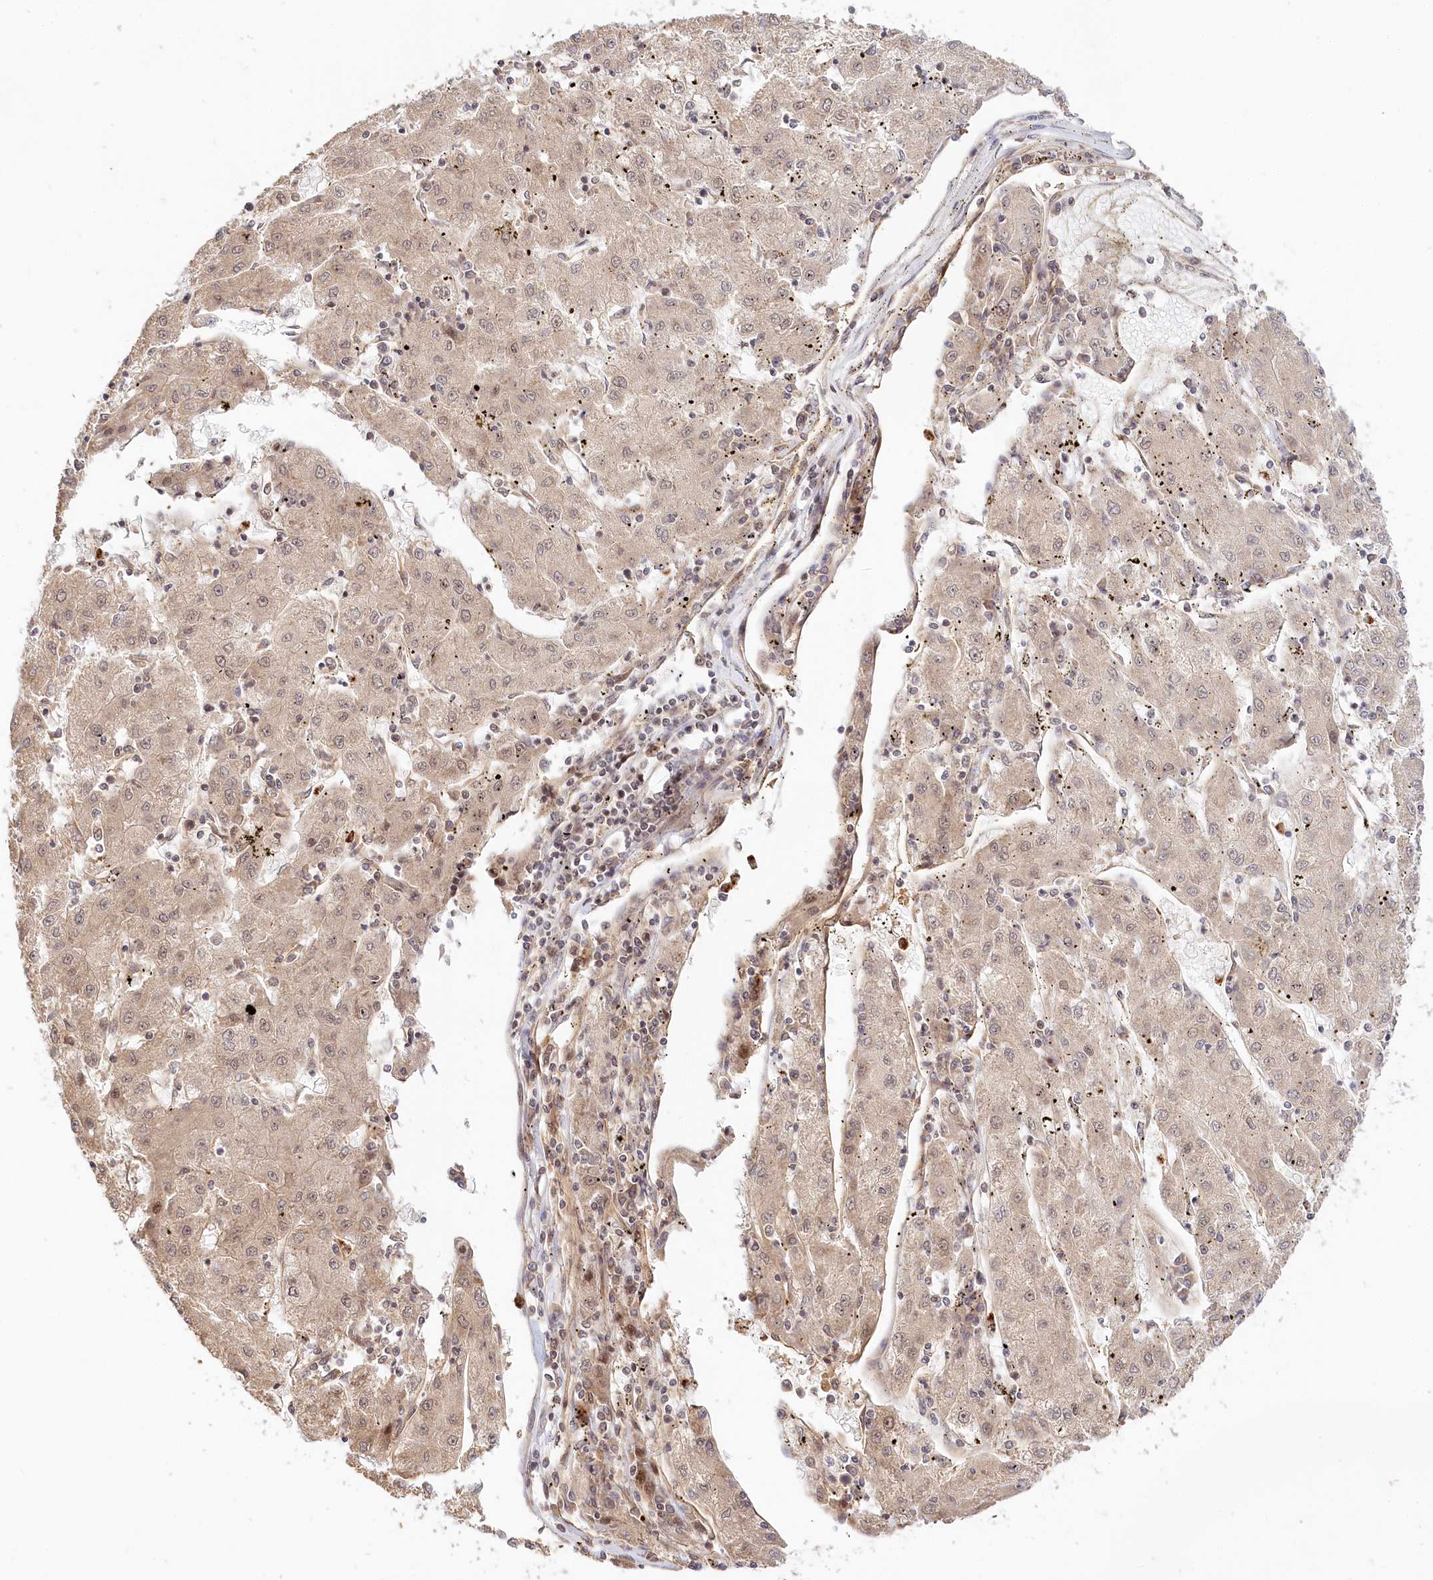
{"staining": {"intensity": "weak", "quantity": "25%-75%", "location": "cytoplasmic/membranous,nuclear"}, "tissue": "liver cancer", "cell_type": "Tumor cells", "image_type": "cancer", "snomed": [{"axis": "morphology", "description": "Carcinoma, Hepatocellular, NOS"}, {"axis": "topography", "description": "Liver"}], "caption": "About 25%-75% of tumor cells in human hepatocellular carcinoma (liver) show weak cytoplasmic/membranous and nuclear protein positivity as visualized by brown immunohistochemical staining.", "gene": "CEP70", "patient": {"sex": "male", "age": 72}}